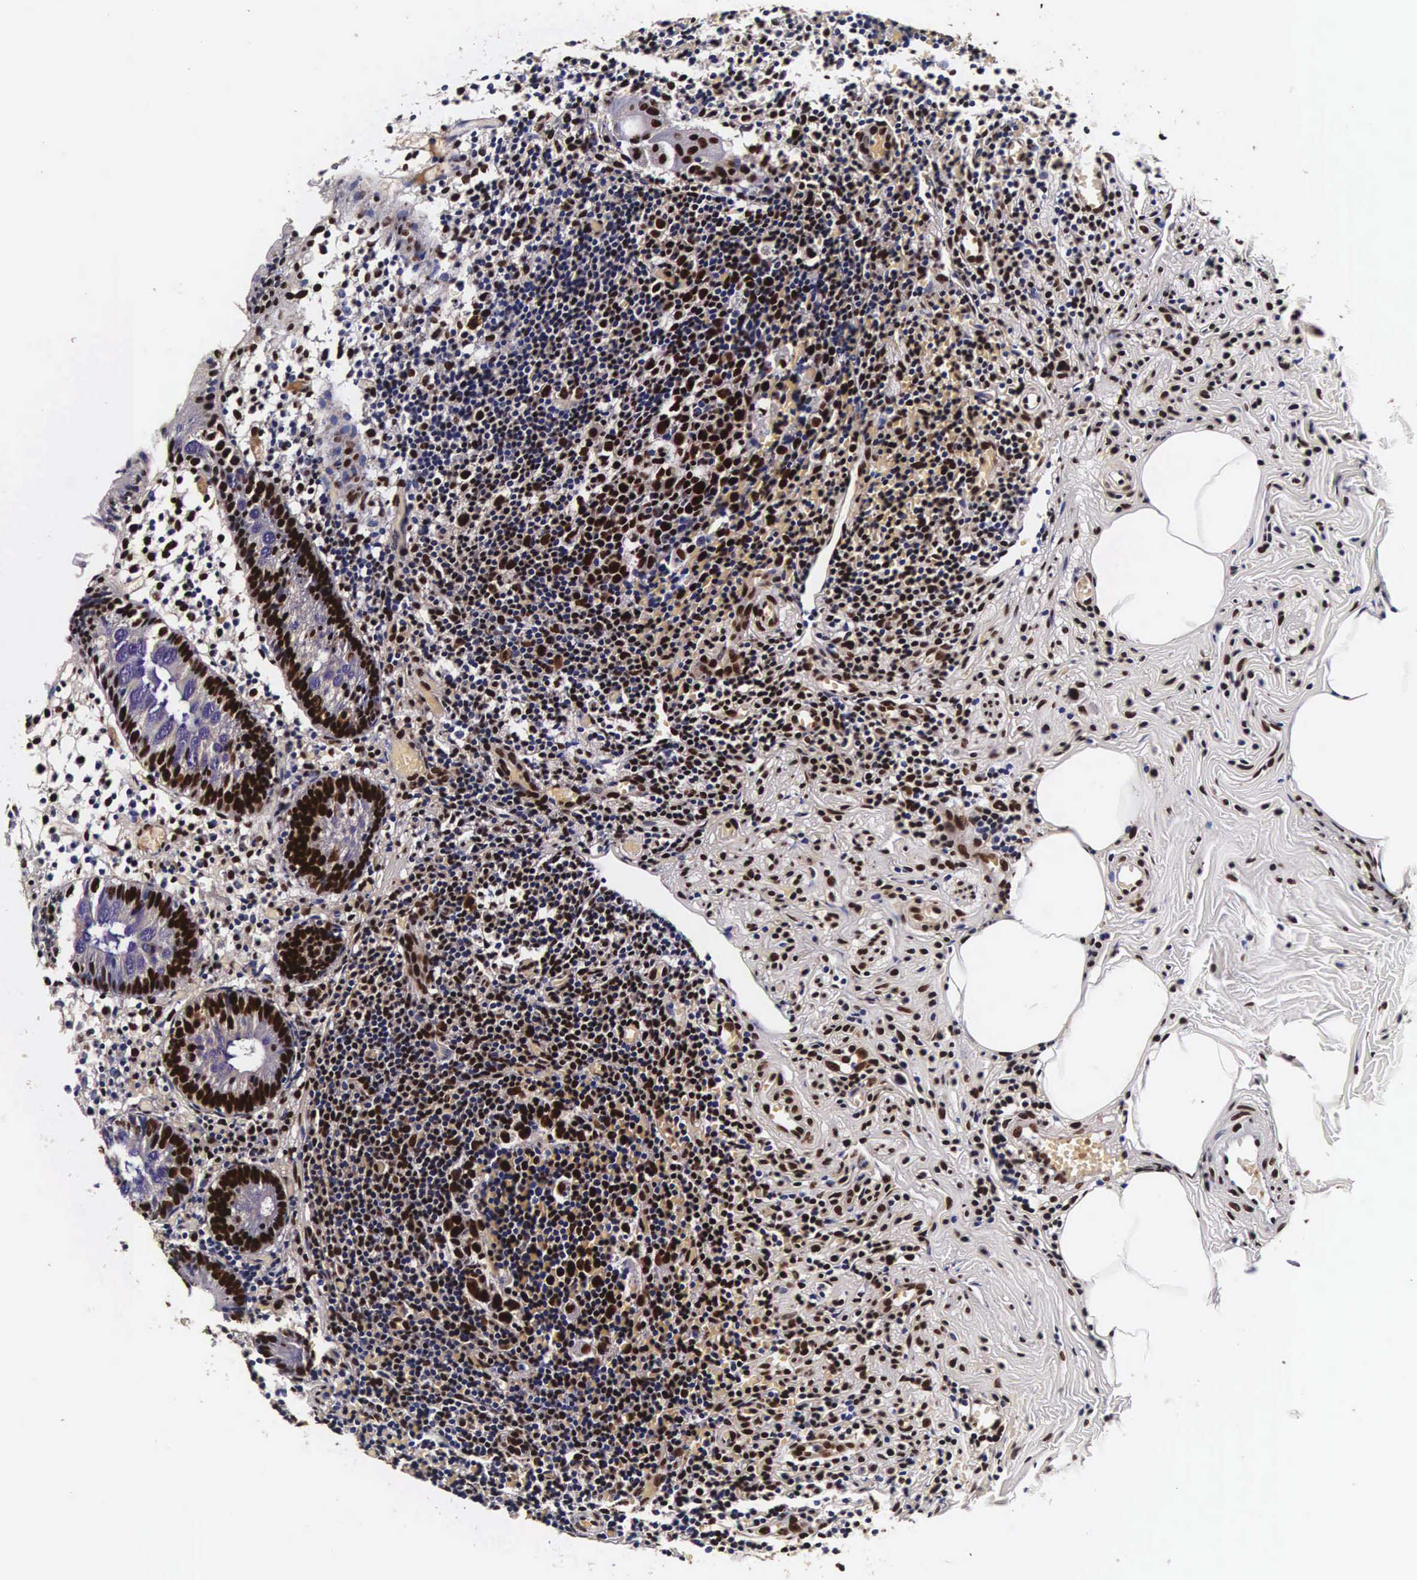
{"staining": {"intensity": "strong", "quantity": ">75%", "location": "nuclear"}, "tissue": "appendix", "cell_type": "Glandular cells", "image_type": "normal", "snomed": [{"axis": "morphology", "description": "Normal tissue, NOS"}, {"axis": "topography", "description": "Appendix"}], "caption": "Strong nuclear protein staining is appreciated in approximately >75% of glandular cells in appendix.", "gene": "BCL2L2", "patient": {"sex": "male", "age": 25}}